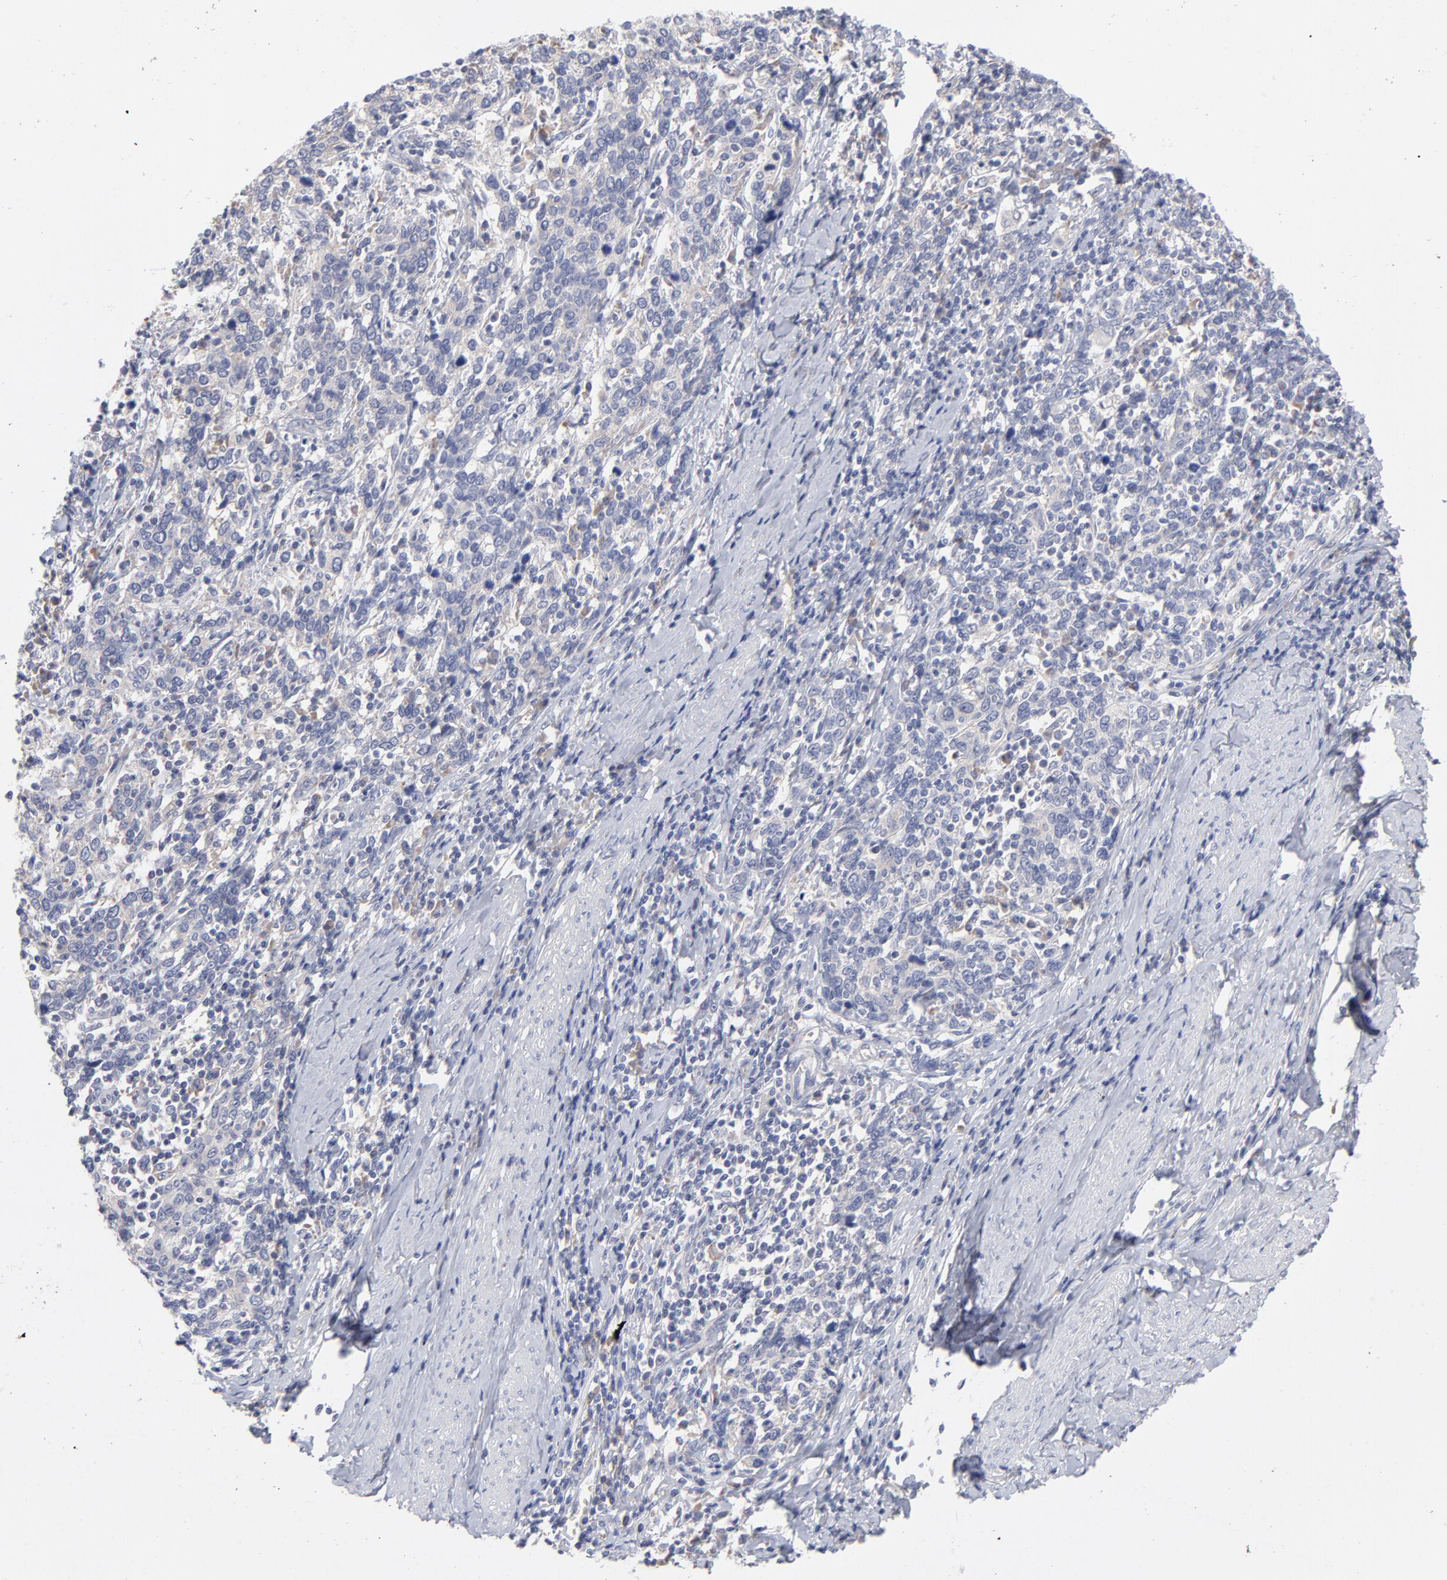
{"staining": {"intensity": "negative", "quantity": "none", "location": "none"}, "tissue": "cervical cancer", "cell_type": "Tumor cells", "image_type": "cancer", "snomed": [{"axis": "morphology", "description": "Squamous cell carcinoma, NOS"}, {"axis": "topography", "description": "Cervix"}], "caption": "The micrograph shows no staining of tumor cells in cervical cancer (squamous cell carcinoma).", "gene": "RPS24", "patient": {"sex": "female", "age": 41}}